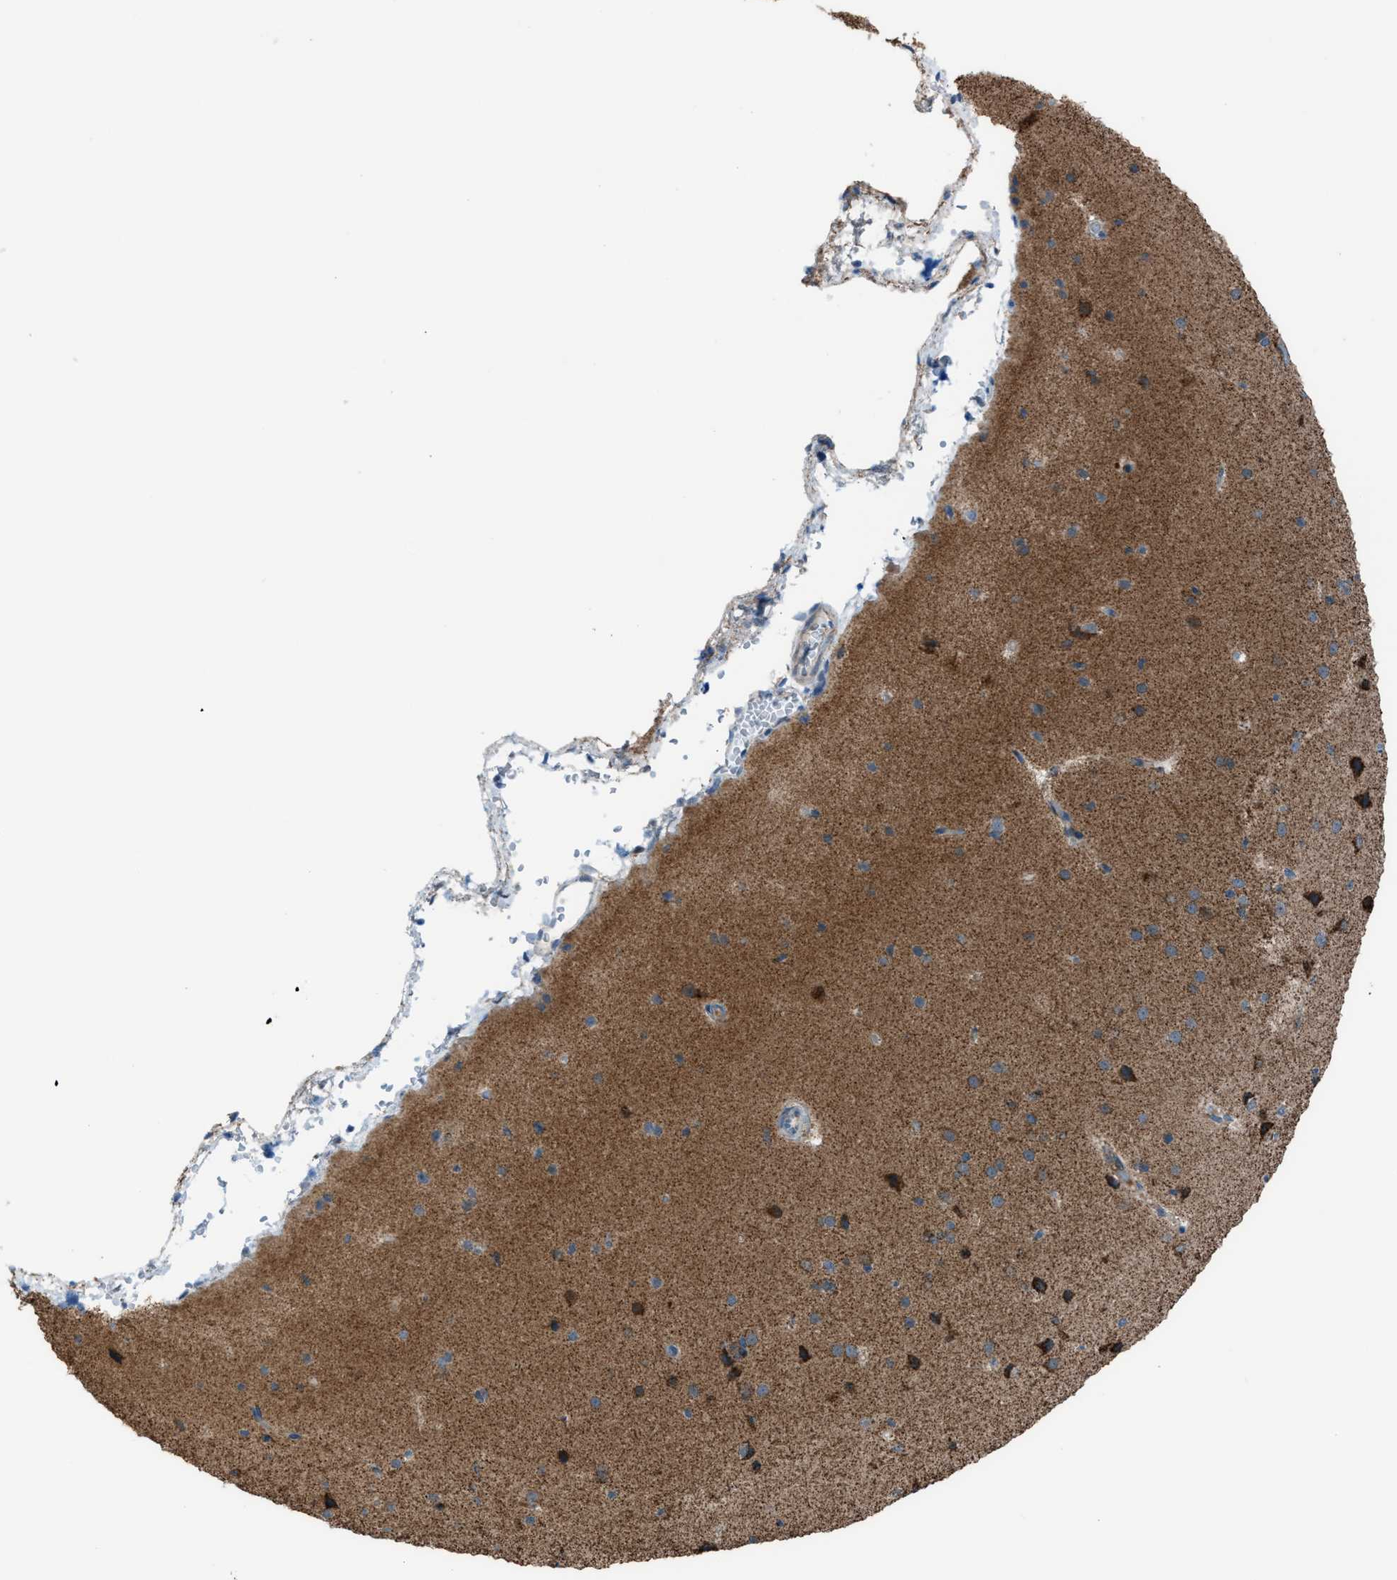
{"staining": {"intensity": "negative", "quantity": "none", "location": "none"}, "tissue": "cerebral cortex", "cell_type": "Endothelial cells", "image_type": "normal", "snomed": [{"axis": "morphology", "description": "Normal tissue, NOS"}, {"axis": "morphology", "description": "Developmental malformation"}, {"axis": "topography", "description": "Cerebral cortex"}], "caption": "An IHC histopathology image of benign cerebral cortex is shown. There is no staining in endothelial cells of cerebral cortex. (Stains: DAB (3,3'-diaminobenzidine) IHC with hematoxylin counter stain, Microscopy: brightfield microscopy at high magnification).", "gene": "SRM", "patient": {"sex": "female", "age": 30}}